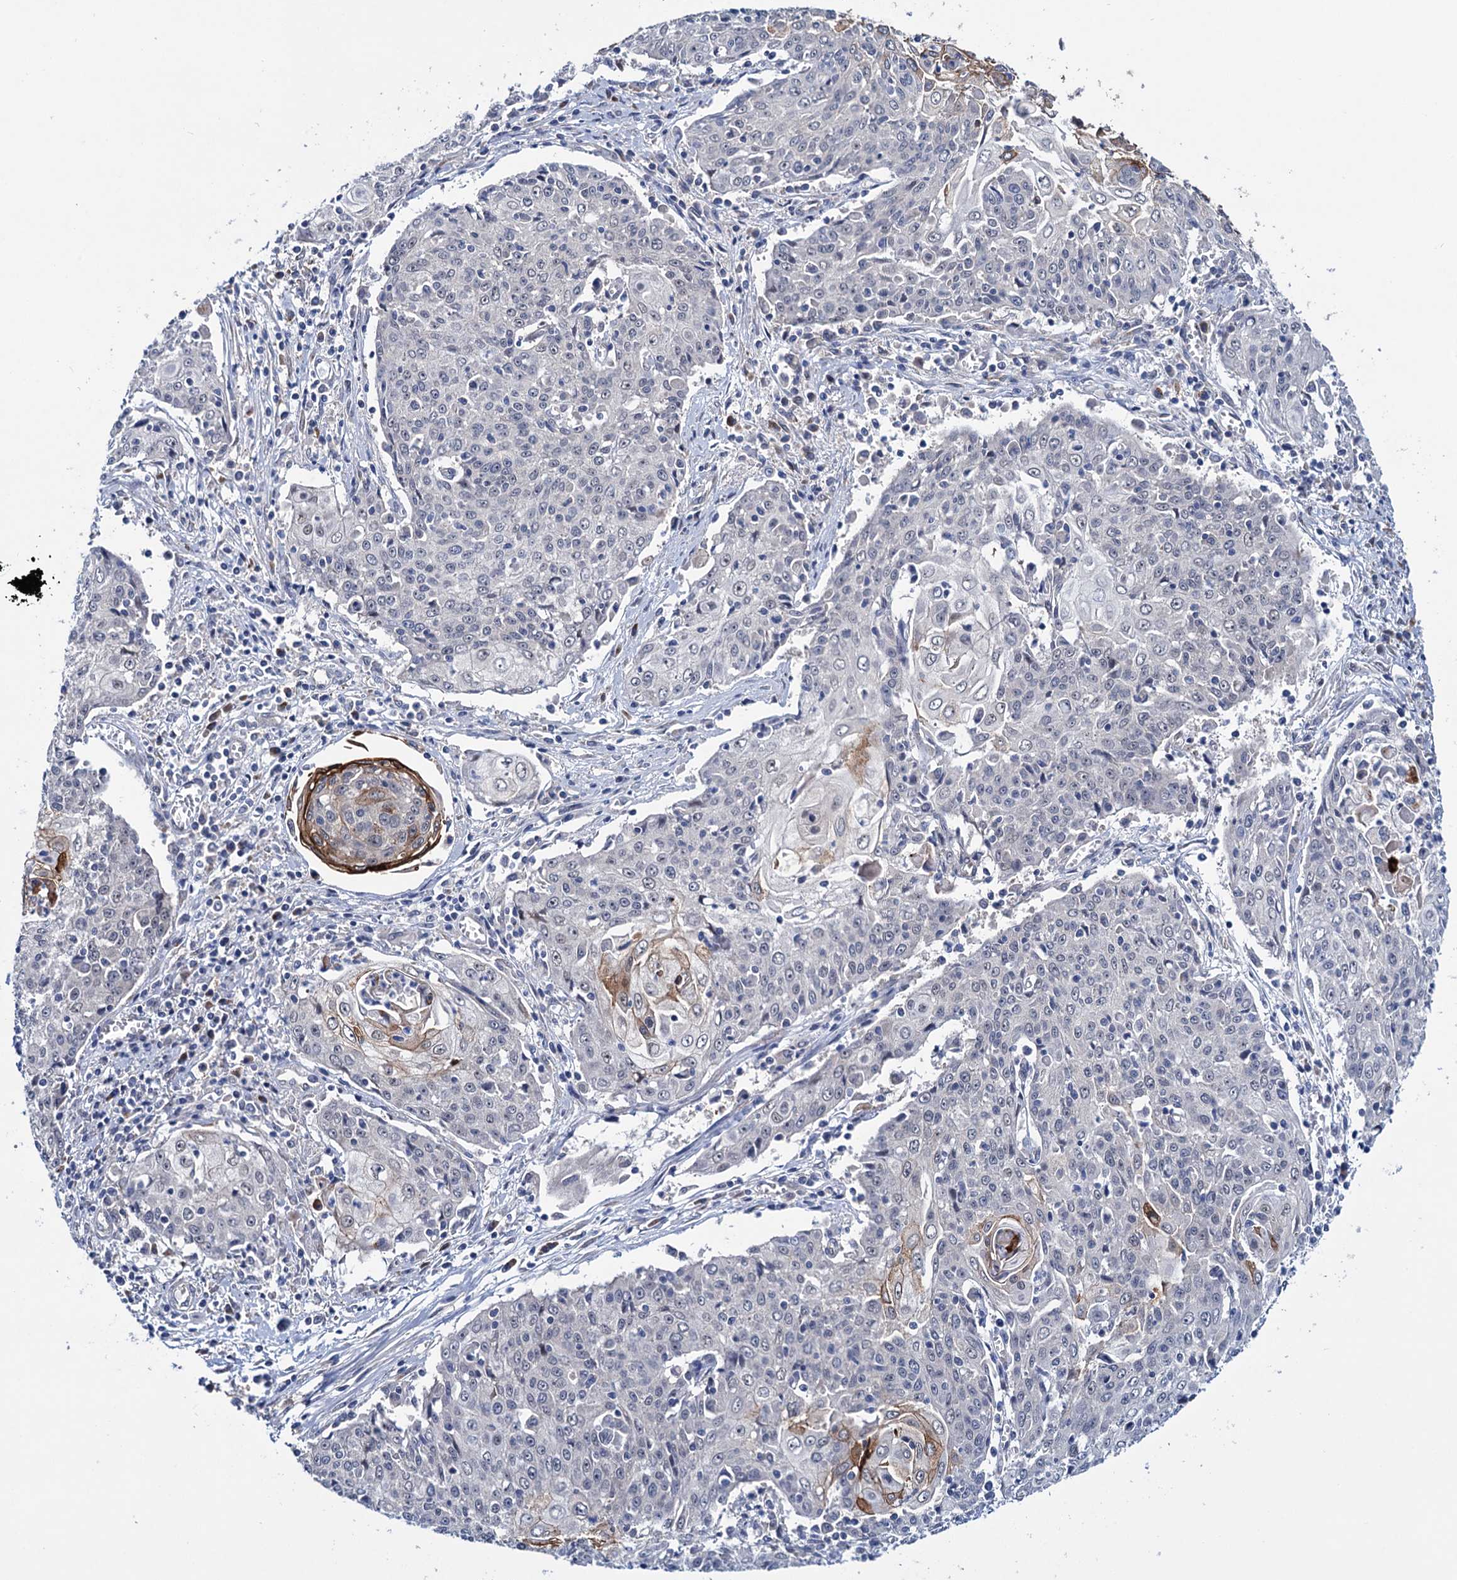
{"staining": {"intensity": "moderate", "quantity": "<25%", "location": "cytoplasmic/membranous"}, "tissue": "cervical cancer", "cell_type": "Tumor cells", "image_type": "cancer", "snomed": [{"axis": "morphology", "description": "Squamous cell carcinoma, NOS"}, {"axis": "topography", "description": "Cervix"}], "caption": "High-power microscopy captured an immunohistochemistry (IHC) image of cervical cancer, revealing moderate cytoplasmic/membranous positivity in about <25% of tumor cells.", "gene": "EYA4", "patient": {"sex": "female", "age": 48}}